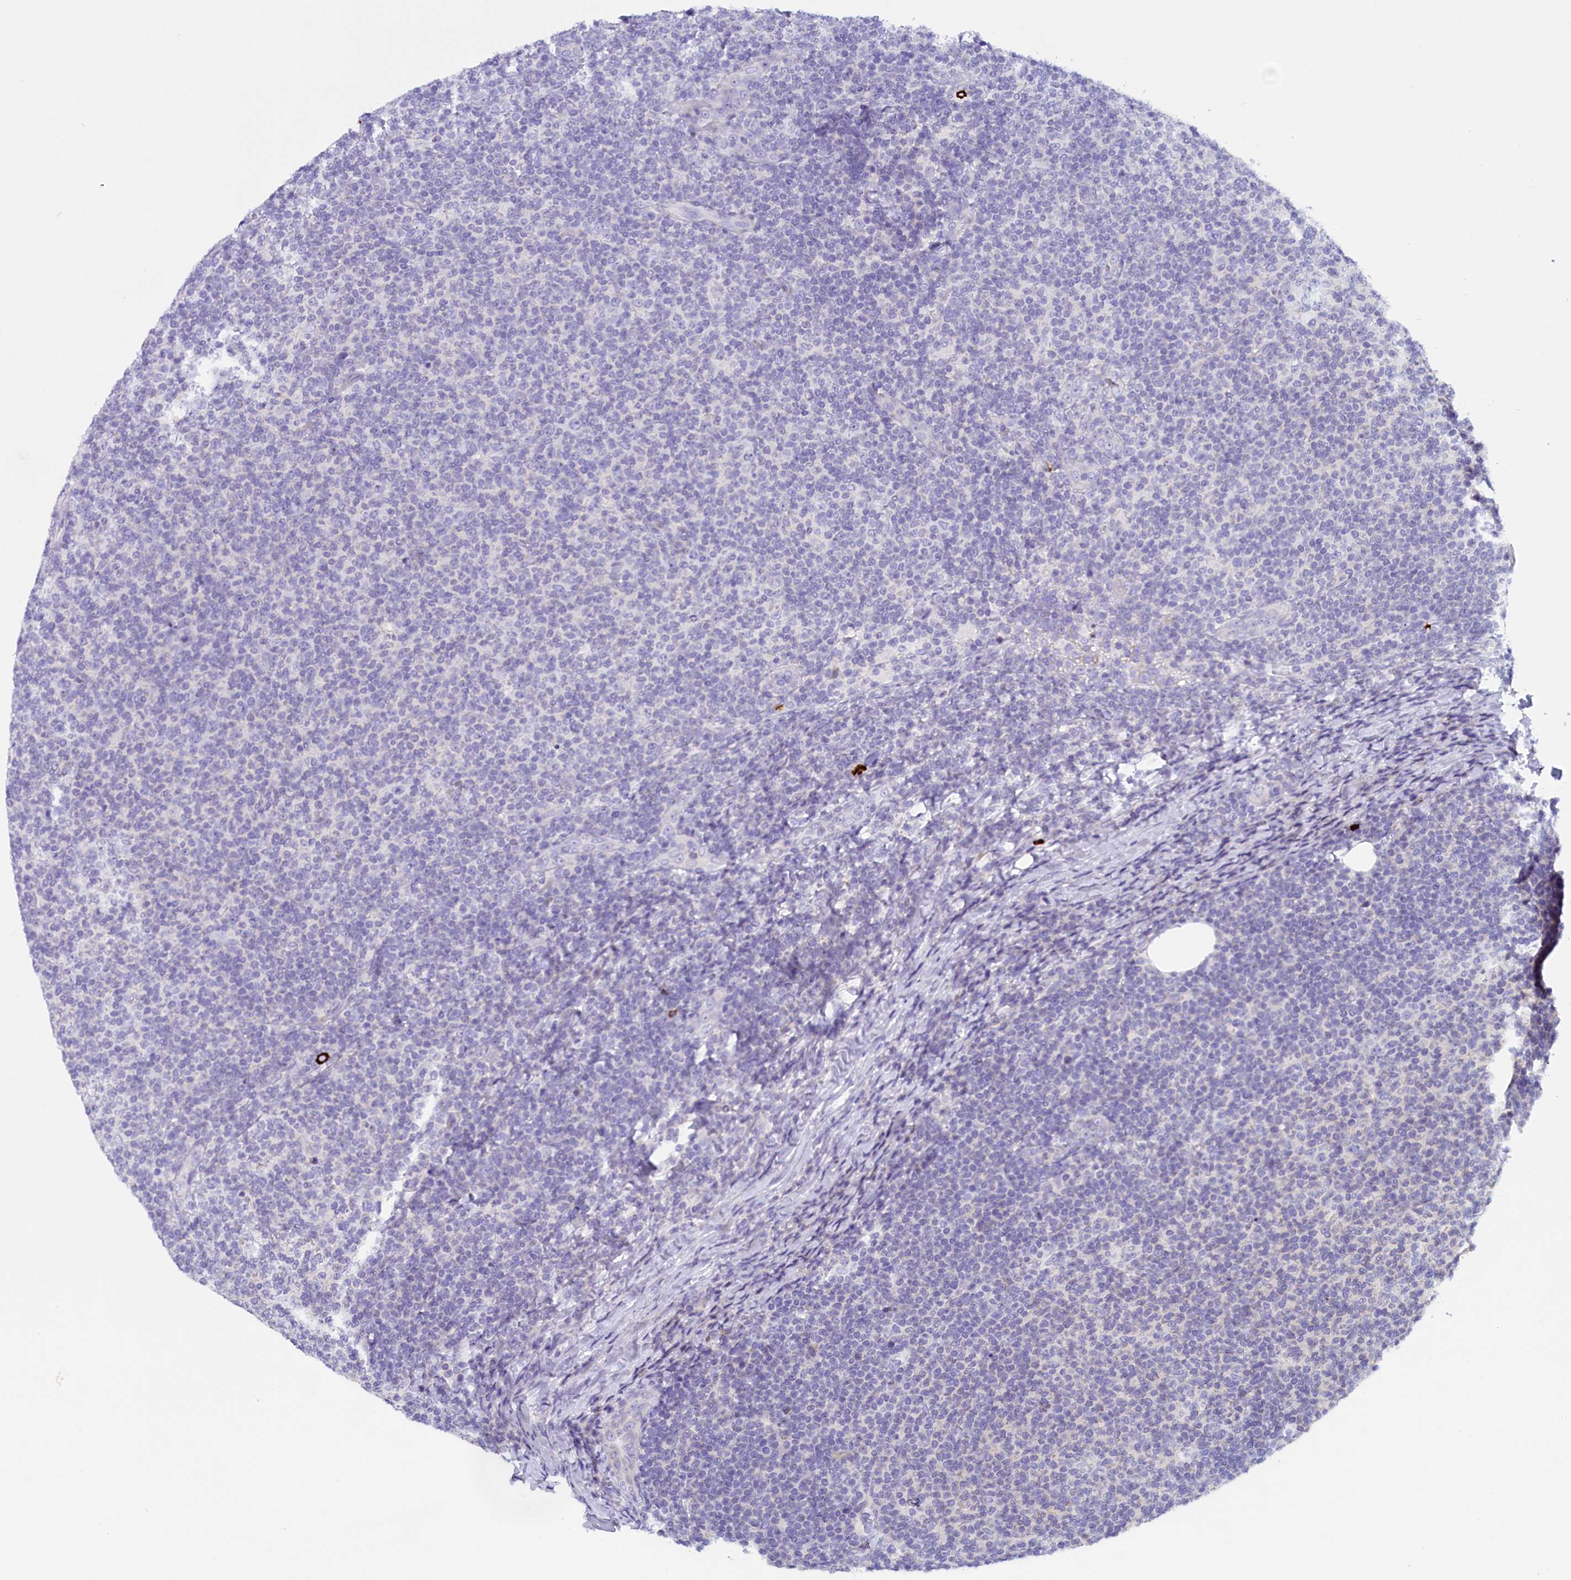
{"staining": {"intensity": "negative", "quantity": "none", "location": "none"}, "tissue": "lymphoma", "cell_type": "Tumor cells", "image_type": "cancer", "snomed": [{"axis": "morphology", "description": "Malignant lymphoma, non-Hodgkin's type, Low grade"}, {"axis": "topography", "description": "Lymph node"}], "caption": "High magnification brightfield microscopy of low-grade malignant lymphoma, non-Hodgkin's type stained with DAB (3,3'-diaminobenzidine) (brown) and counterstained with hematoxylin (blue): tumor cells show no significant staining.", "gene": "RTTN", "patient": {"sex": "male", "age": 66}}